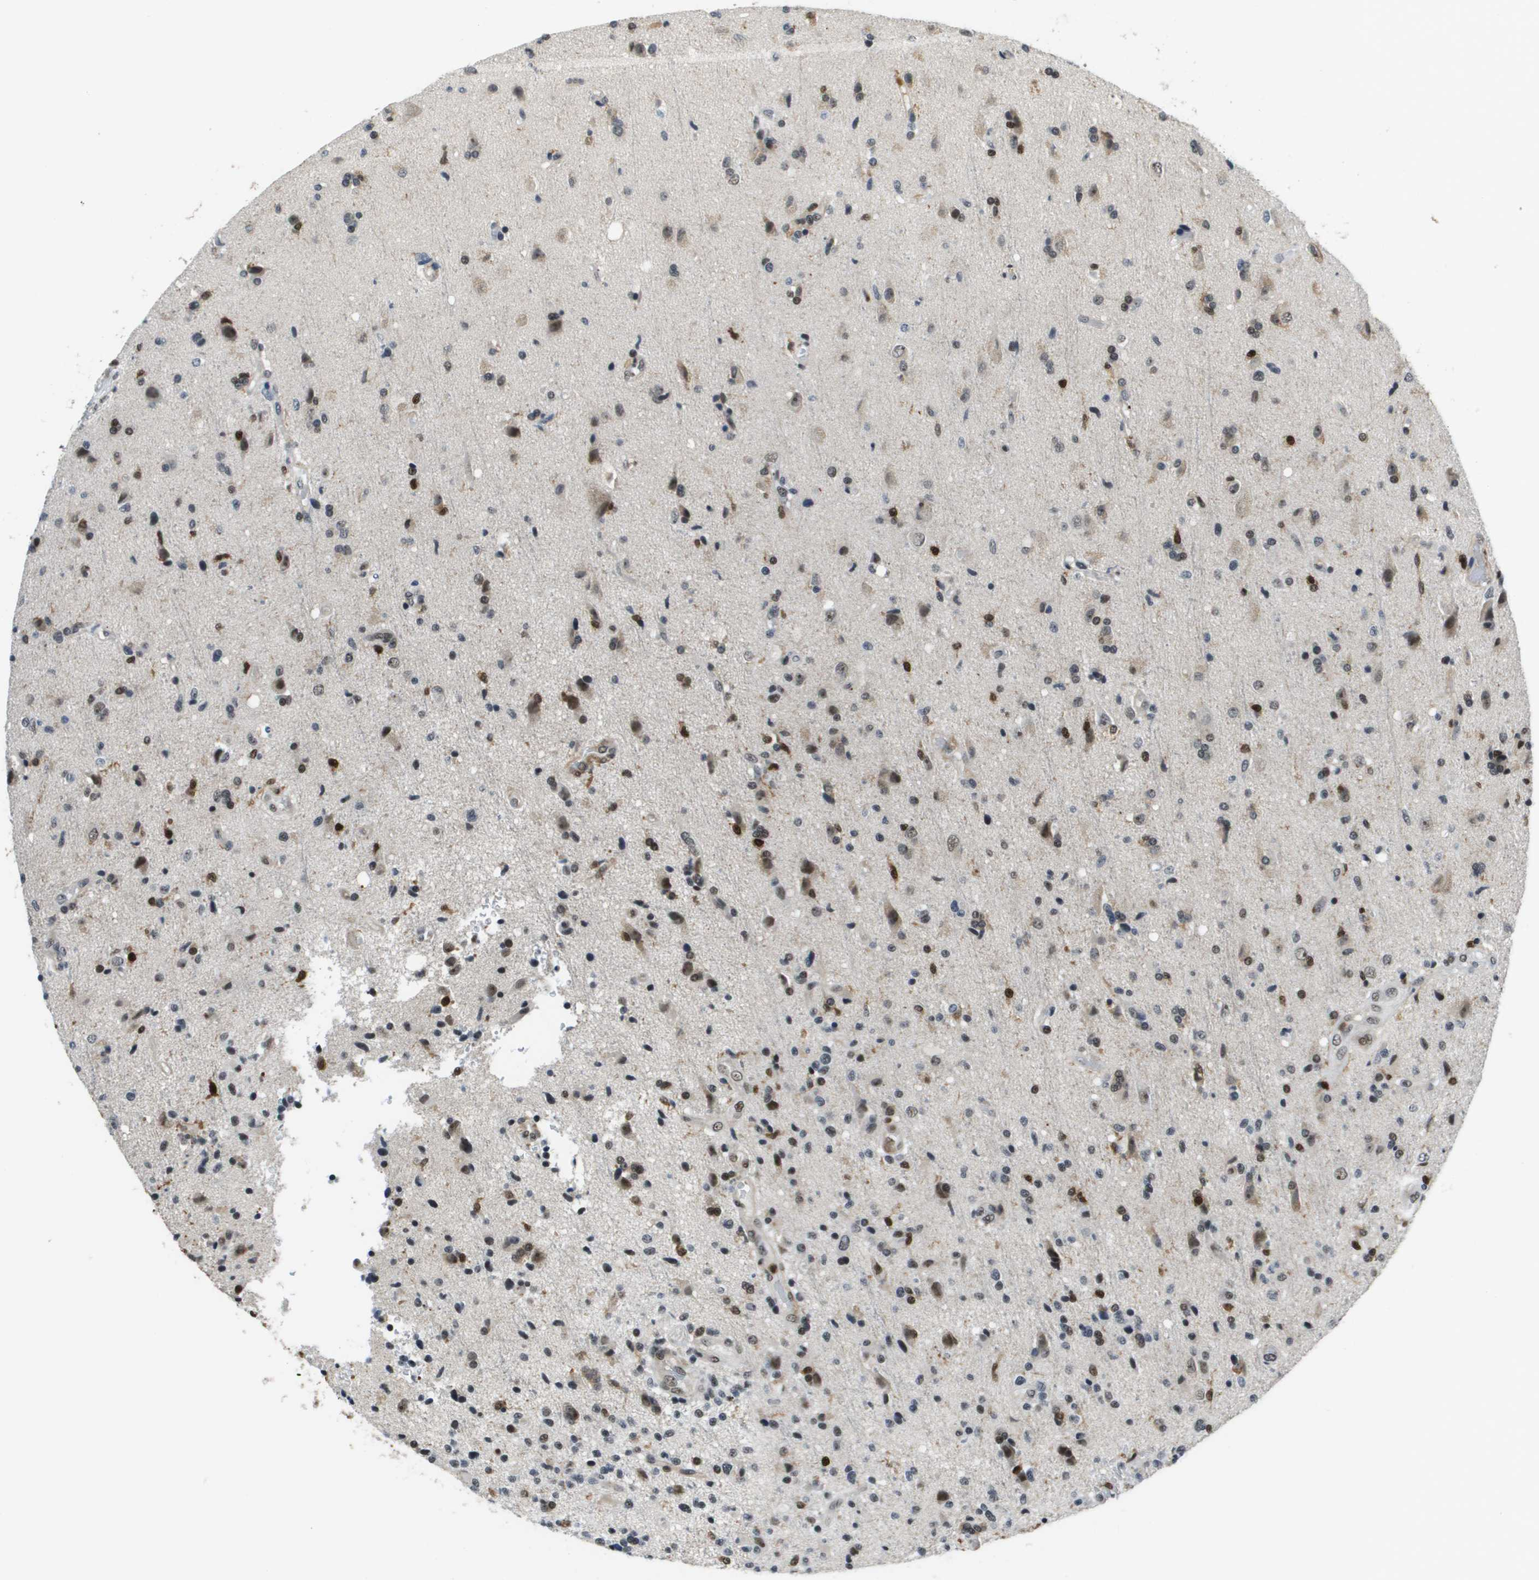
{"staining": {"intensity": "strong", "quantity": "<25%", "location": "nuclear"}, "tissue": "glioma", "cell_type": "Tumor cells", "image_type": "cancer", "snomed": [{"axis": "morphology", "description": "Glioma, malignant, High grade"}, {"axis": "topography", "description": "Brain"}], "caption": "This is a micrograph of immunohistochemistry (IHC) staining of malignant glioma (high-grade), which shows strong positivity in the nuclear of tumor cells.", "gene": "EP400", "patient": {"sex": "male", "age": 72}}